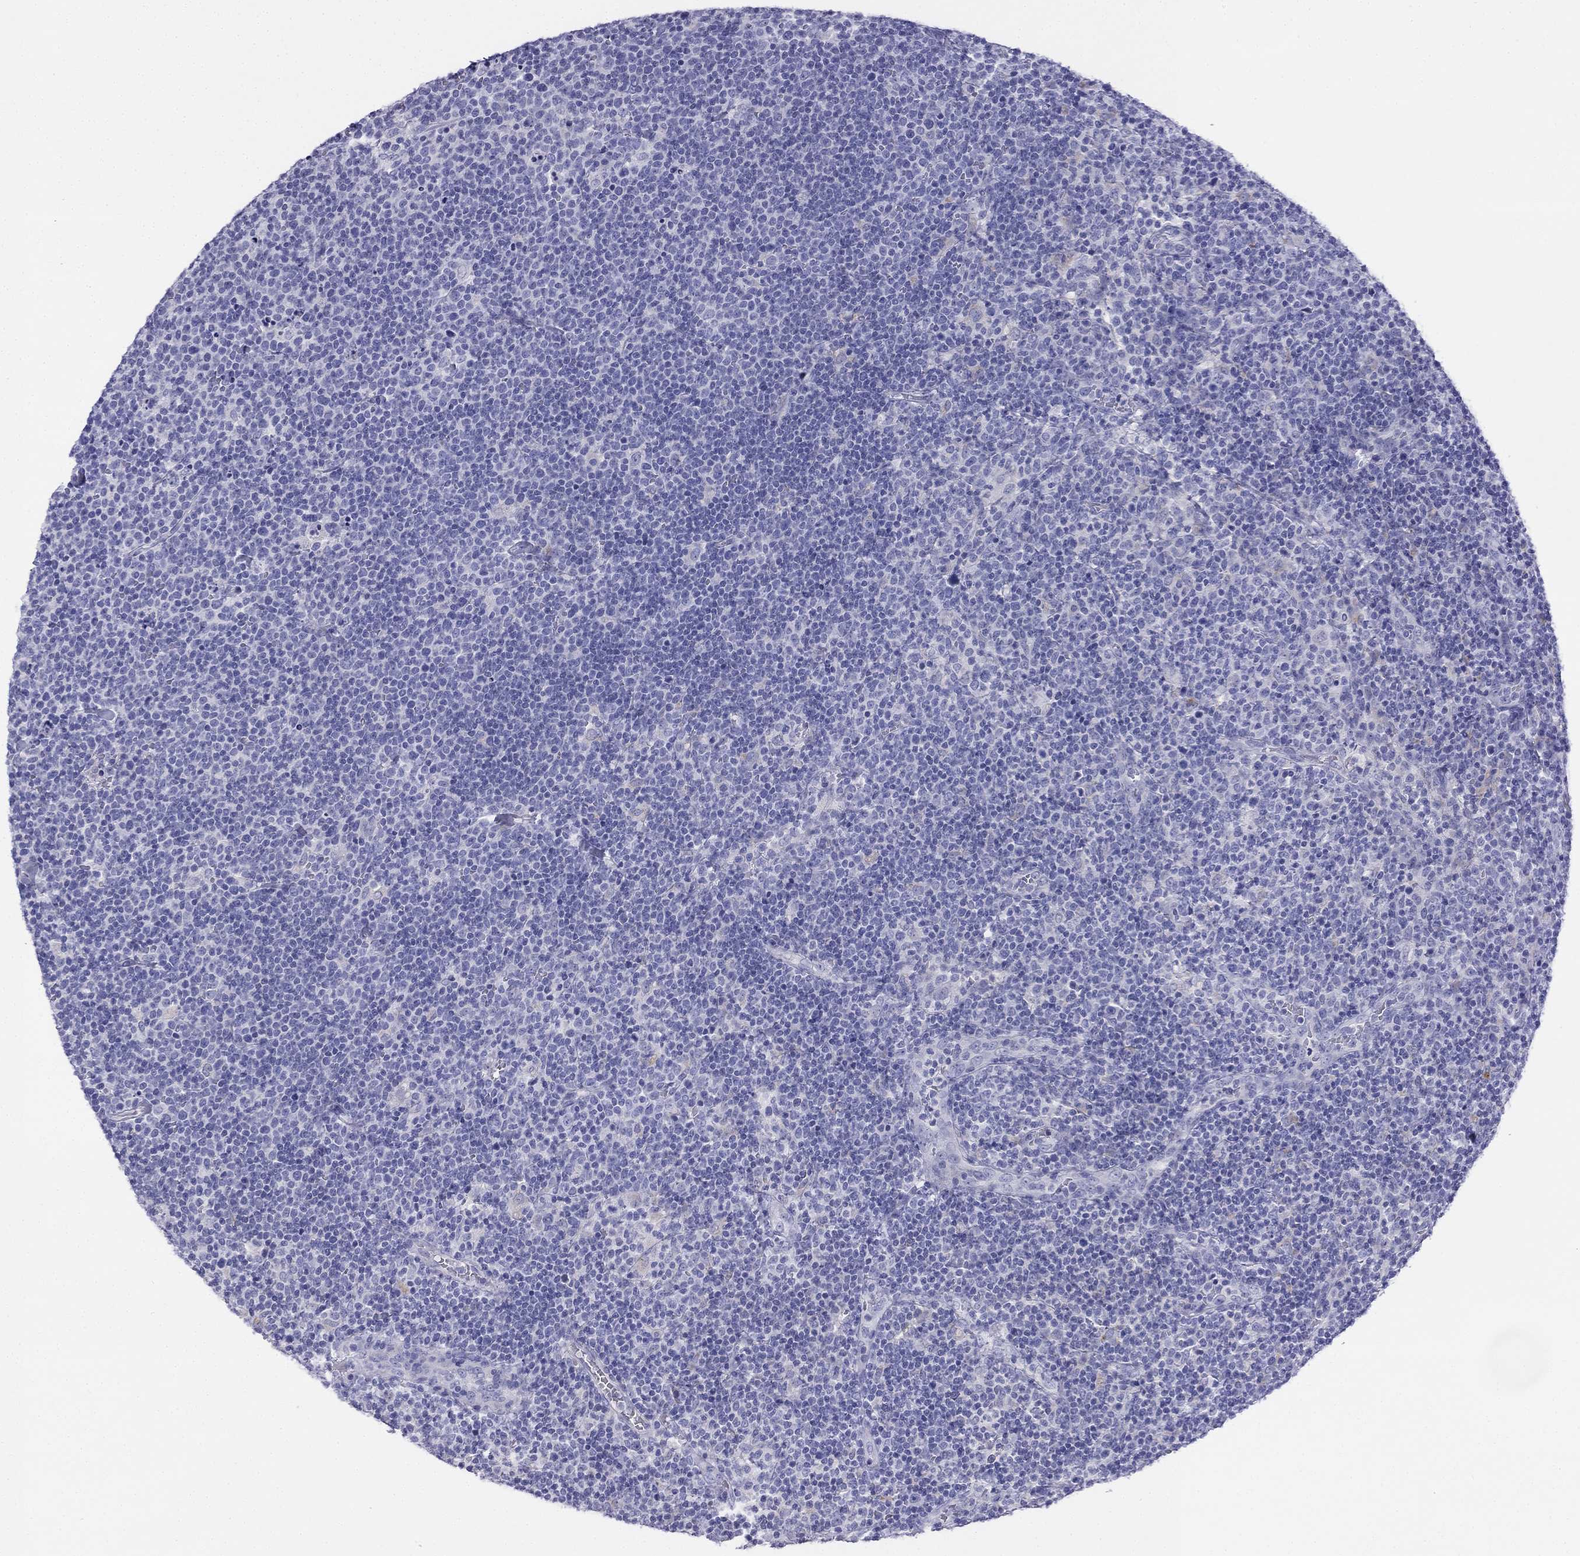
{"staining": {"intensity": "negative", "quantity": "none", "location": "none"}, "tissue": "lymphoma", "cell_type": "Tumor cells", "image_type": "cancer", "snomed": [{"axis": "morphology", "description": "Malignant lymphoma, non-Hodgkin's type, High grade"}, {"axis": "topography", "description": "Lymph node"}], "caption": "The immunohistochemistry image has no significant expression in tumor cells of lymphoma tissue.", "gene": "ALOXE3", "patient": {"sex": "male", "age": 61}}